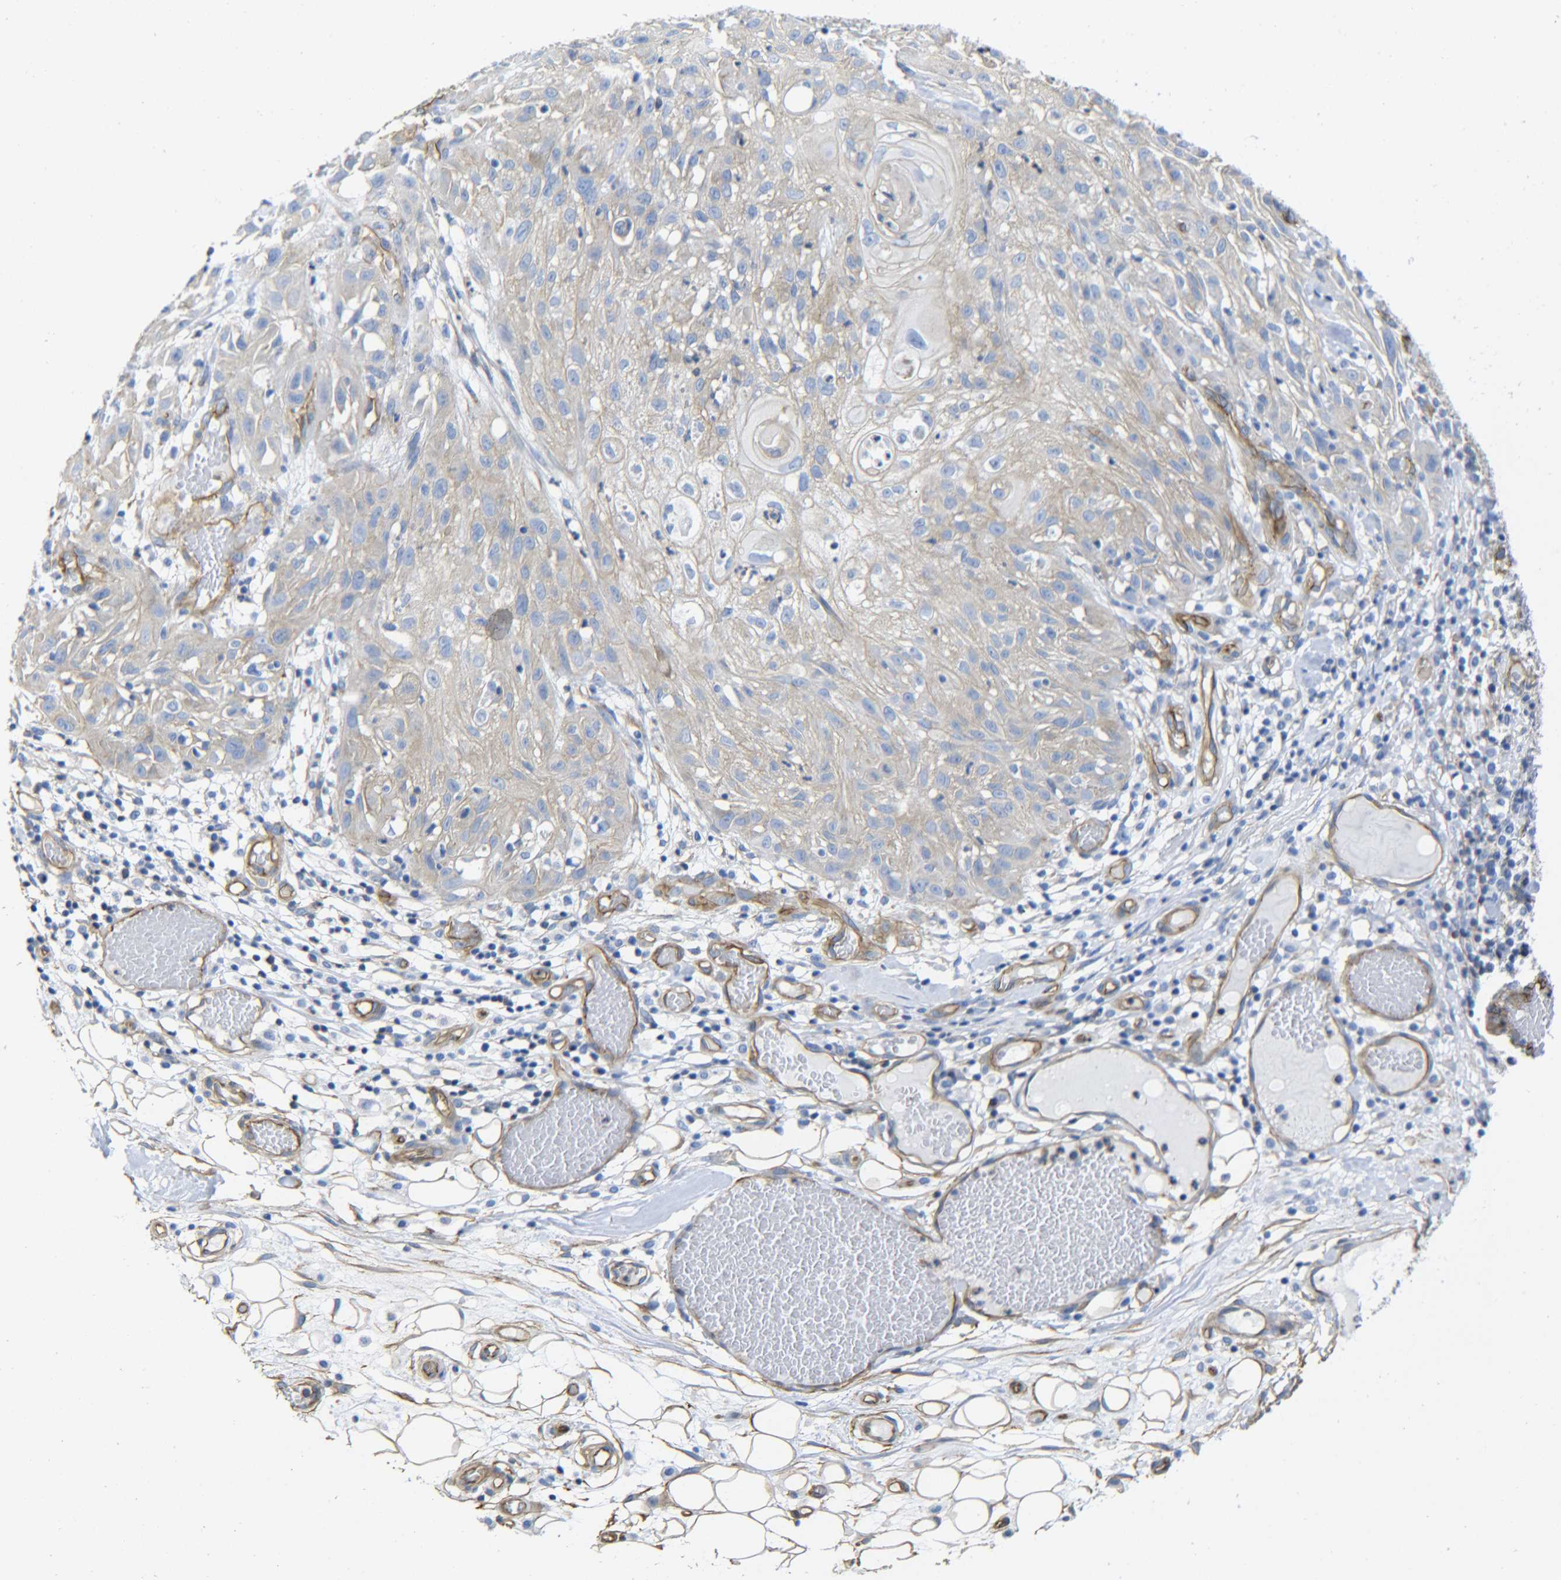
{"staining": {"intensity": "weak", "quantity": ">75%", "location": "cytoplasmic/membranous"}, "tissue": "skin cancer", "cell_type": "Tumor cells", "image_type": "cancer", "snomed": [{"axis": "morphology", "description": "Squamous cell carcinoma, NOS"}, {"axis": "topography", "description": "Skin"}], "caption": "Weak cytoplasmic/membranous protein positivity is present in about >75% of tumor cells in skin cancer. The staining was performed using DAB, with brown indicating positive protein expression. Nuclei are stained blue with hematoxylin.", "gene": "SPTBN1", "patient": {"sex": "male", "age": 75}}